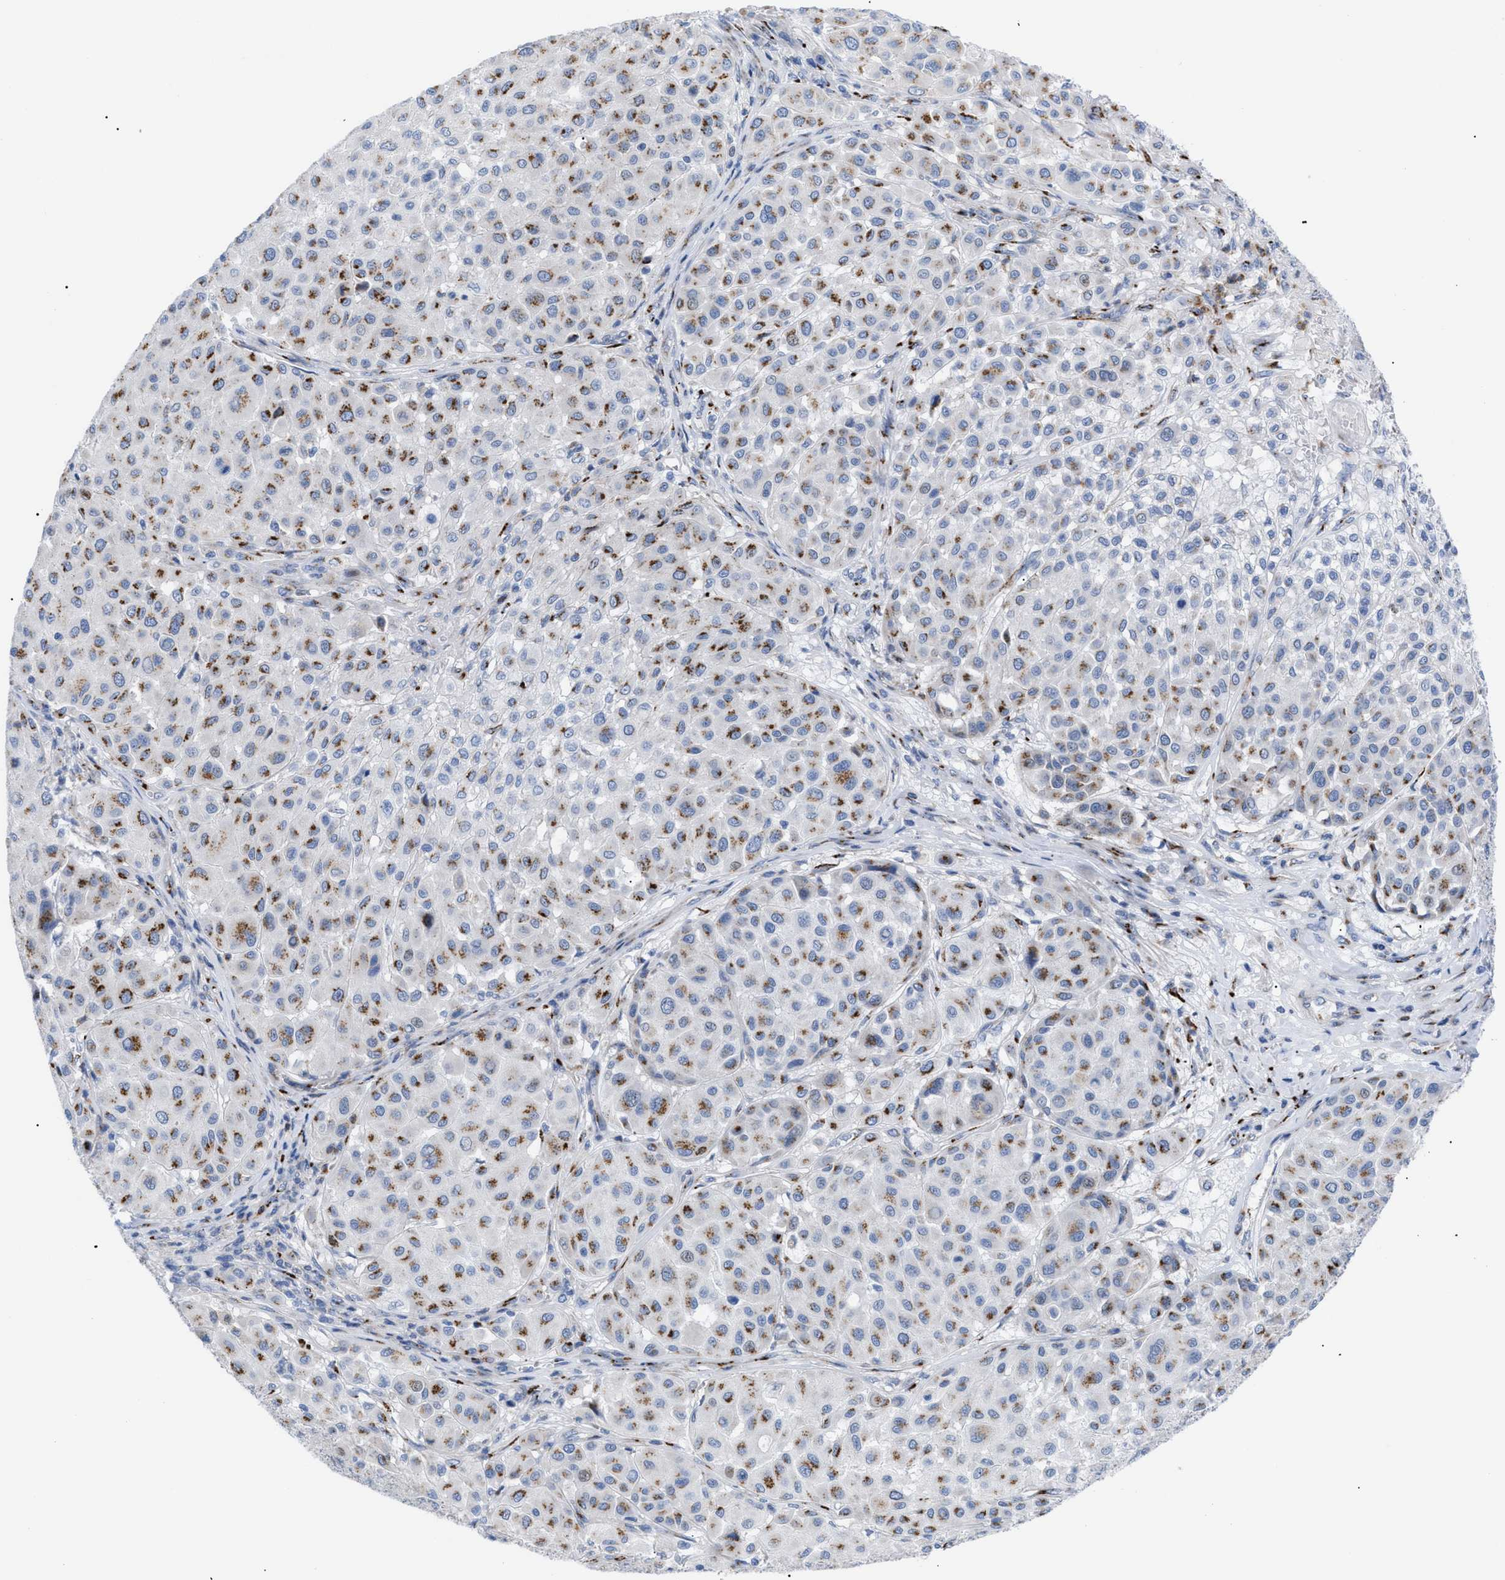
{"staining": {"intensity": "moderate", "quantity": "25%-75%", "location": "cytoplasmic/membranous"}, "tissue": "melanoma", "cell_type": "Tumor cells", "image_type": "cancer", "snomed": [{"axis": "morphology", "description": "Malignant melanoma, Metastatic site"}, {"axis": "topography", "description": "Soft tissue"}], "caption": "Malignant melanoma (metastatic site) was stained to show a protein in brown. There is medium levels of moderate cytoplasmic/membranous staining in approximately 25%-75% of tumor cells.", "gene": "TMEM17", "patient": {"sex": "male", "age": 41}}